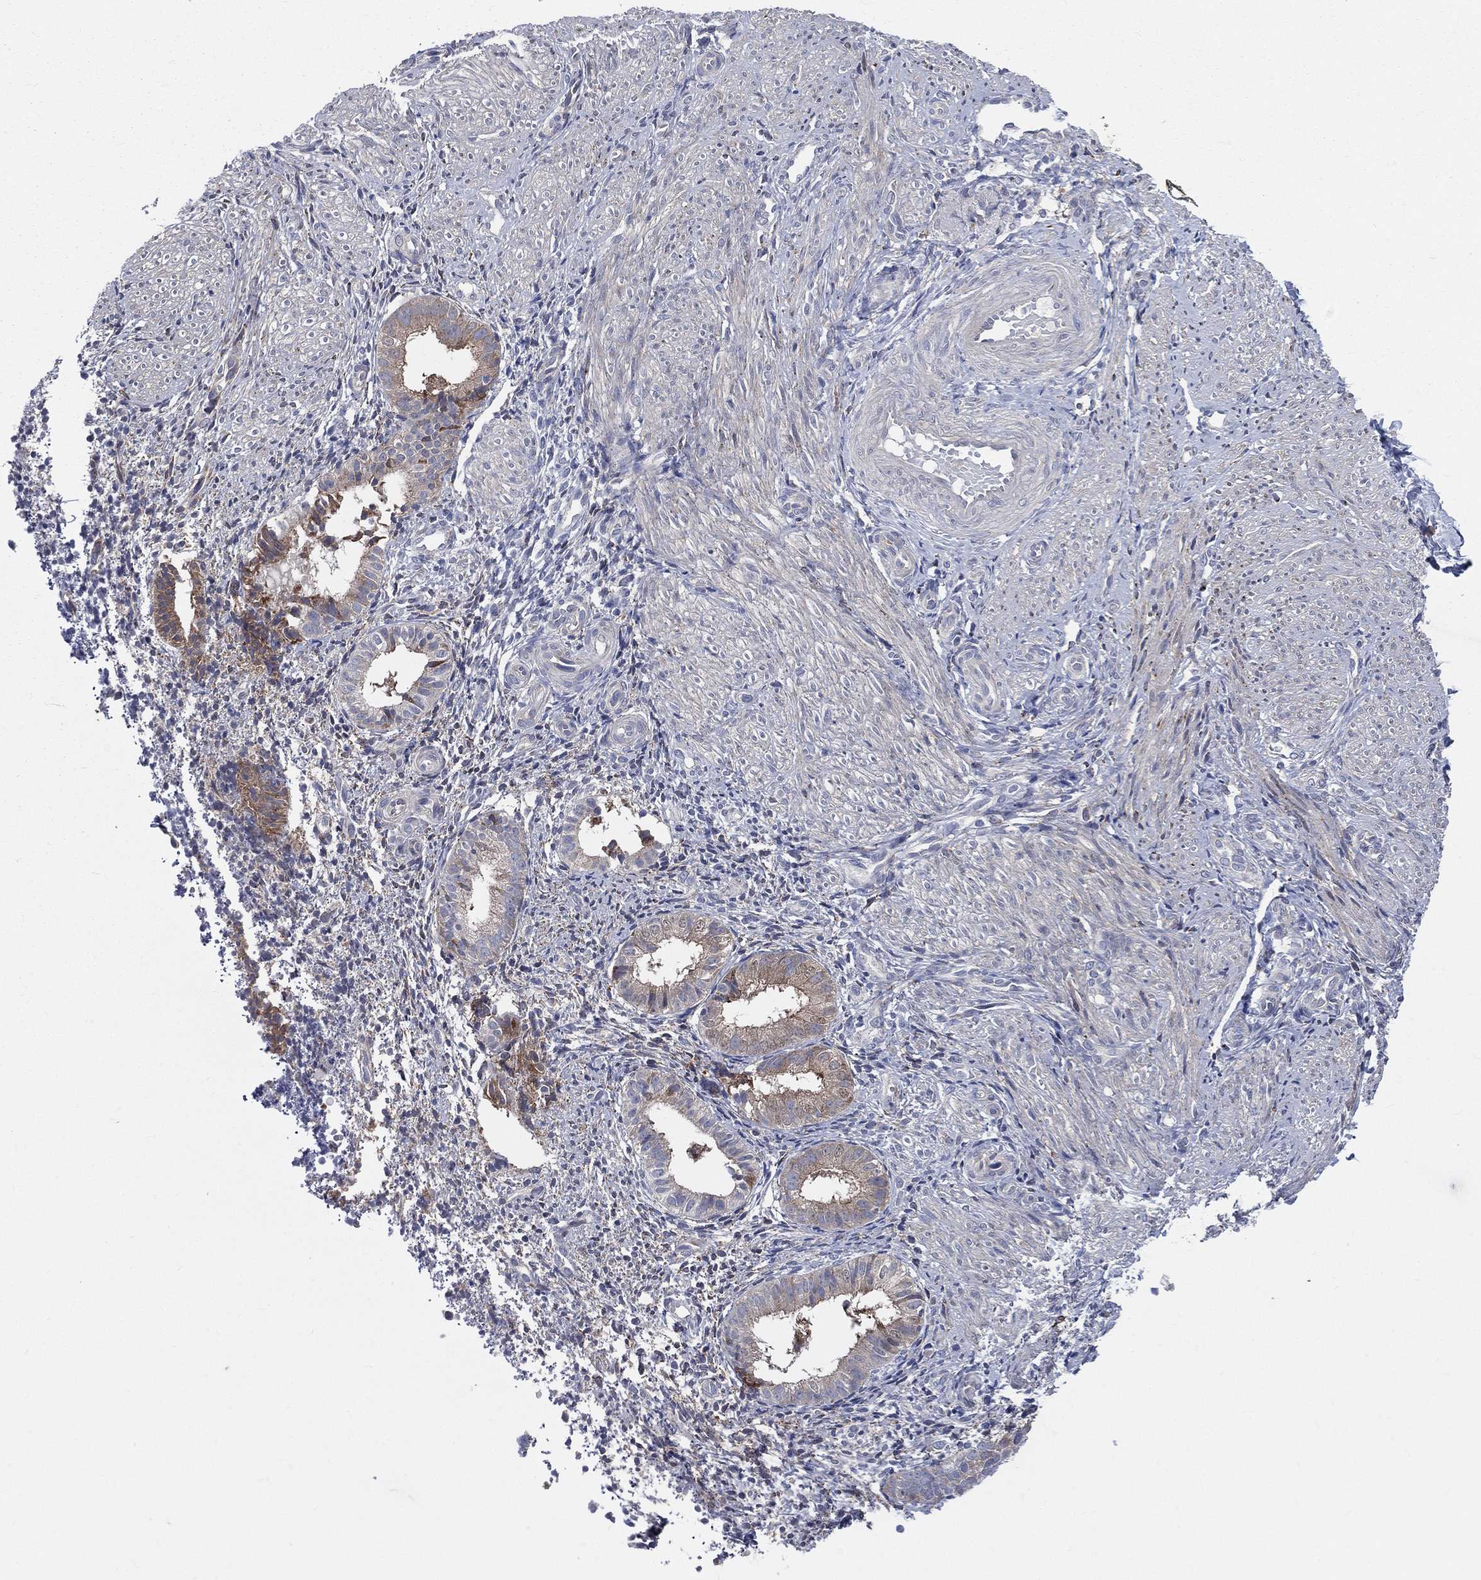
{"staining": {"intensity": "negative", "quantity": "none", "location": "none"}, "tissue": "endometrium", "cell_type": "Cells in endometrial stroma", "image_type": "normal", "snomed": [{"axis": "morphology", "description": "Normal tissue, NOS"}, {"axis": "topography", "description": "Endometrium"}], "caption": "IHC histopathology image of normal endometrium: human endometrium stained with DAB displays no significant protein staining in cells in endometrial stroma. (Stains: DAB immunohistochemistry with hematoxylin counter stain, Microscopy: brightfield microscopy at high magnification).", "gene": "CCDC159", "patient": {"sex": "female", "age": 47}}